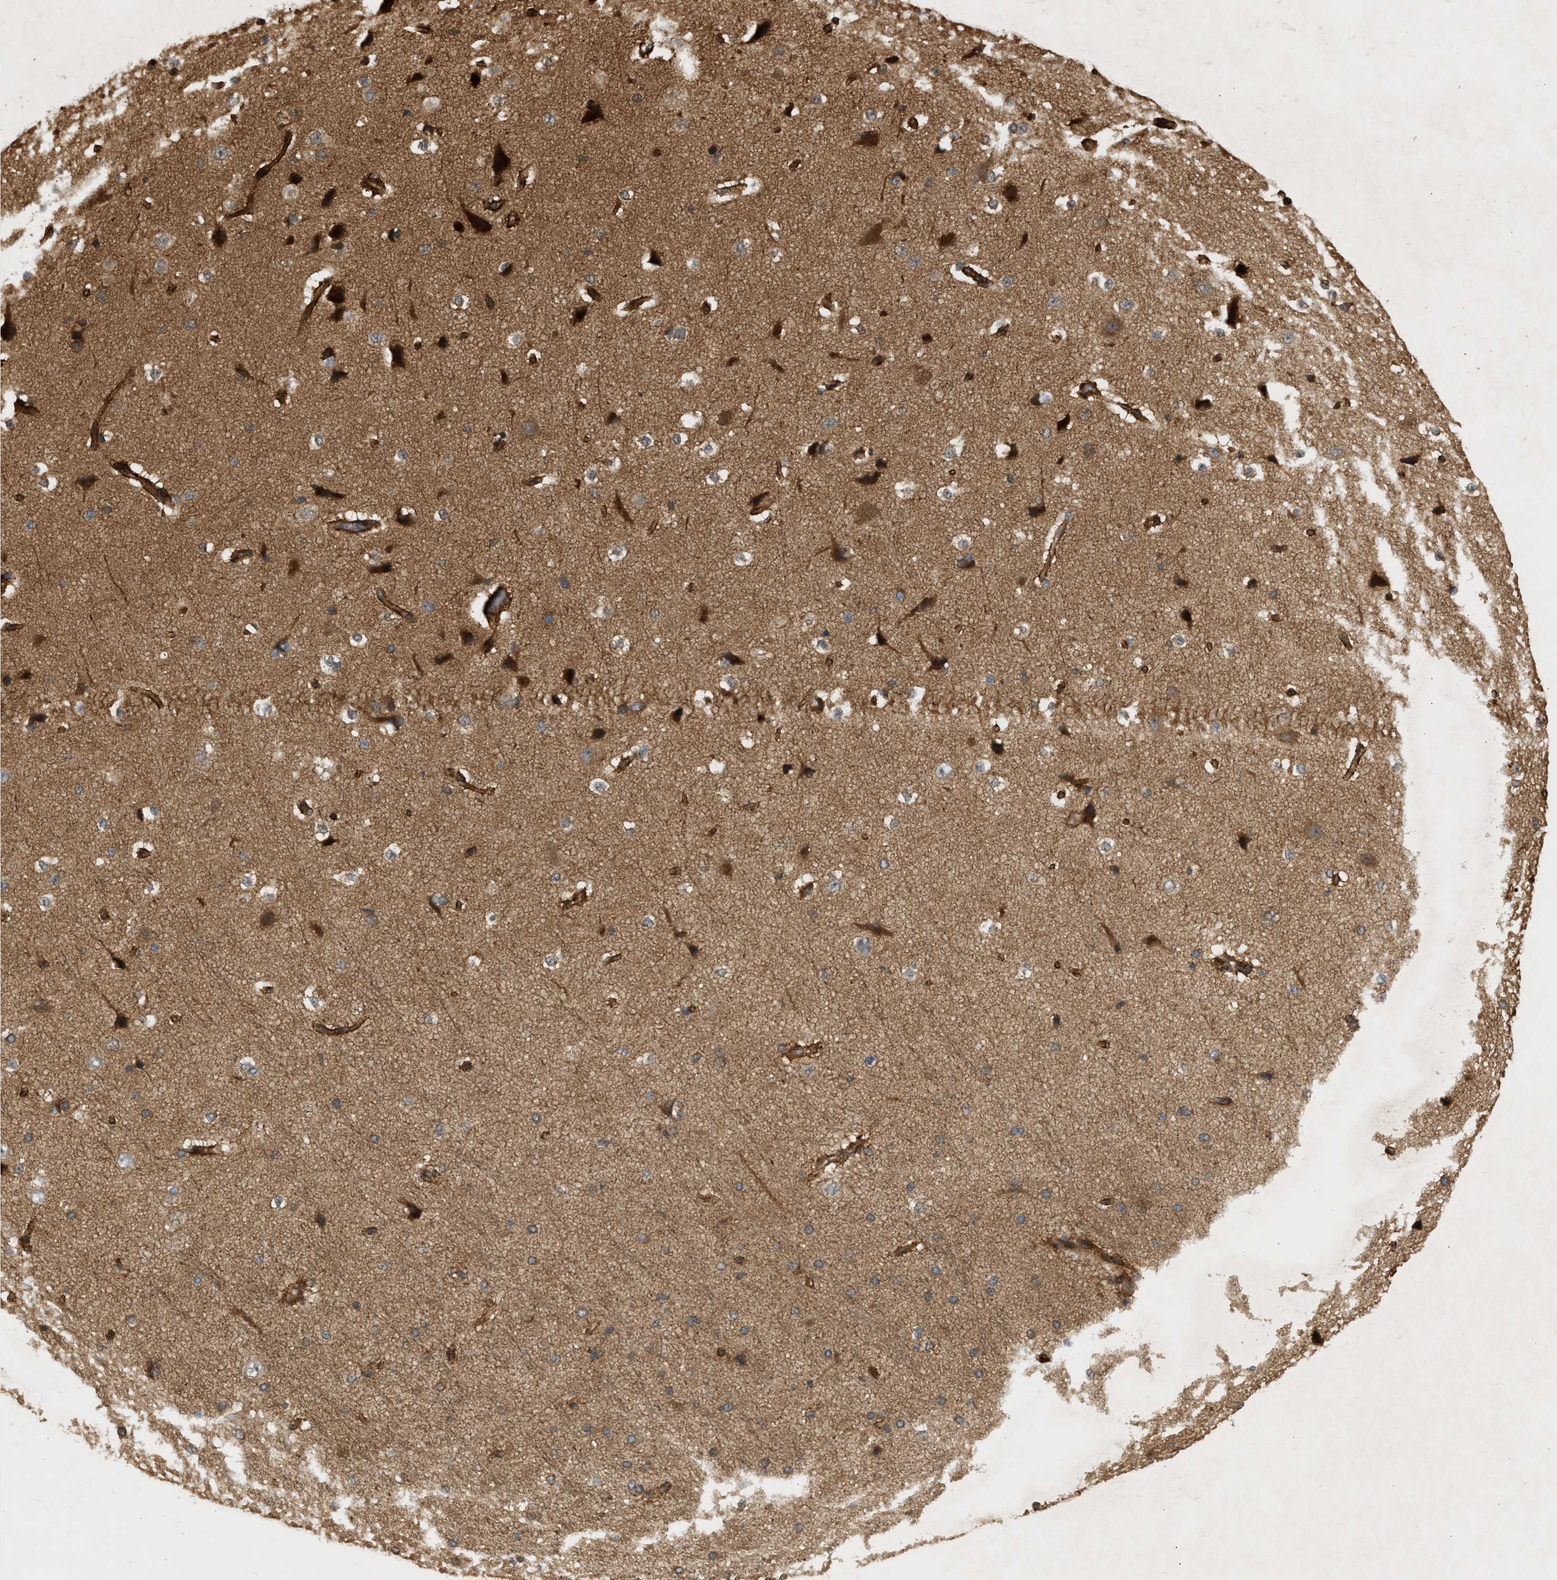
{"staining": {"intensity": "strong", "quantity": ">75%", "location": "cytoplasmic/membranous"}, "tissue": "cerebral cortex", "cell_type": "Endothelial cells", "image_type": "normal", "snomed": [{"axis": "morphology", "description": "Normal tissue, NOS"}, {"axis": "morphology", "description": "Developmental malformation"}, {"axis": "topography", "description": "Cerebral cortex"}], "caption": "Benign cerebral cortex shows strong cytoplasmic/membranous staining in about >75% of endothelial cells, visualized by immunohistochemistry.", "gene": "ENSG00000282218", "patient": {"sex": "female", "age": 30}}